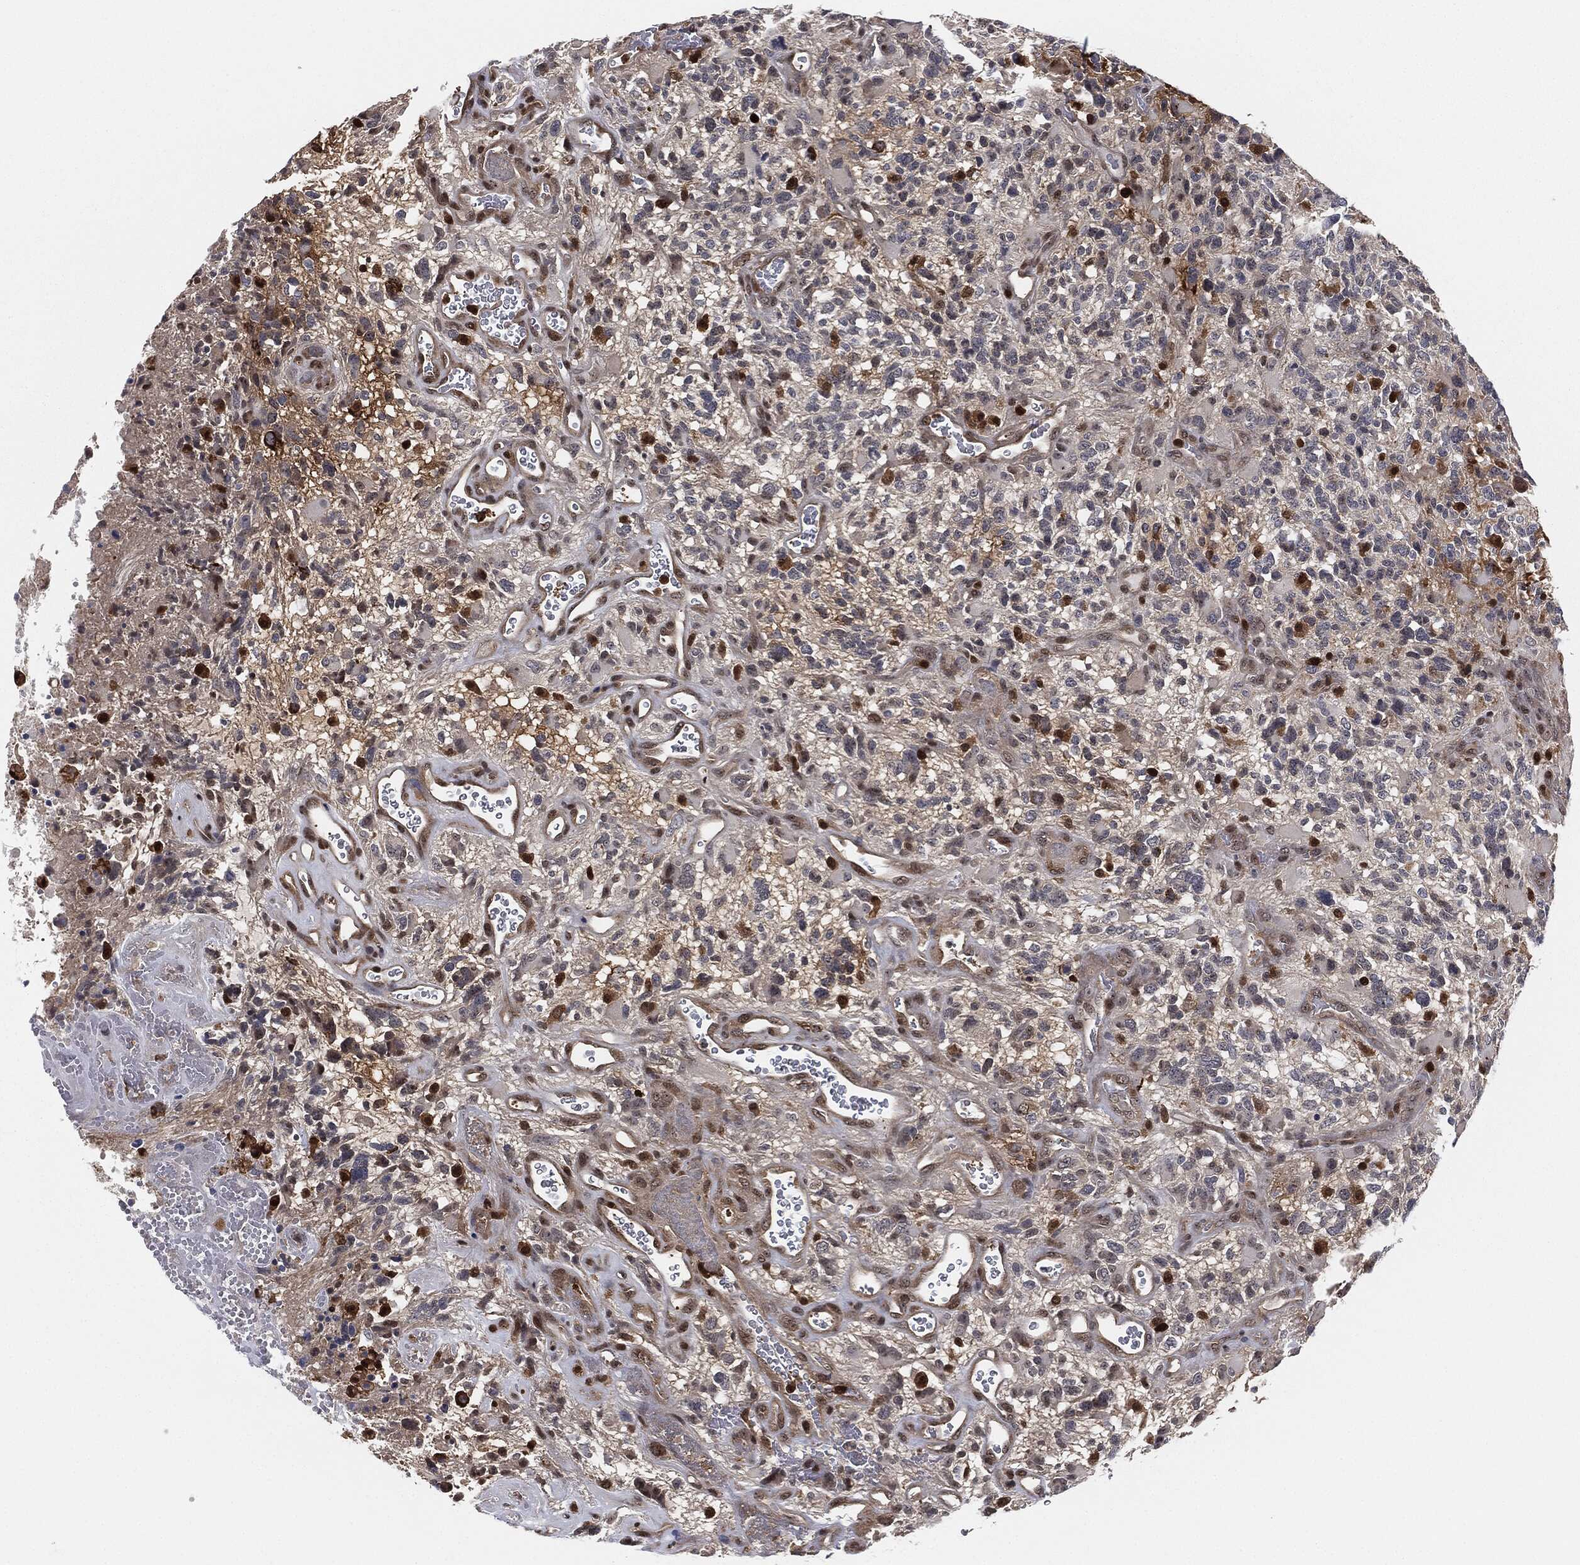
{"staining": {"intensity": "negative", "quantity": "none", "location": "none"}, "tissue": "glioma", "cell_type": "Tumor cells", "image_type": "cancer", "snomed": [{"axis": "morphology", "description": "Glioma, malignant, High grade"}, {"axis": "topography", "description": "Brain"}], "caption": "Human glioma stained for a protein using immunohistochemistry (IHC) exhibits no expression in tumor cells.", "gene": "CAPRIN2", "patient": {"sex": "female", "age": 71}}